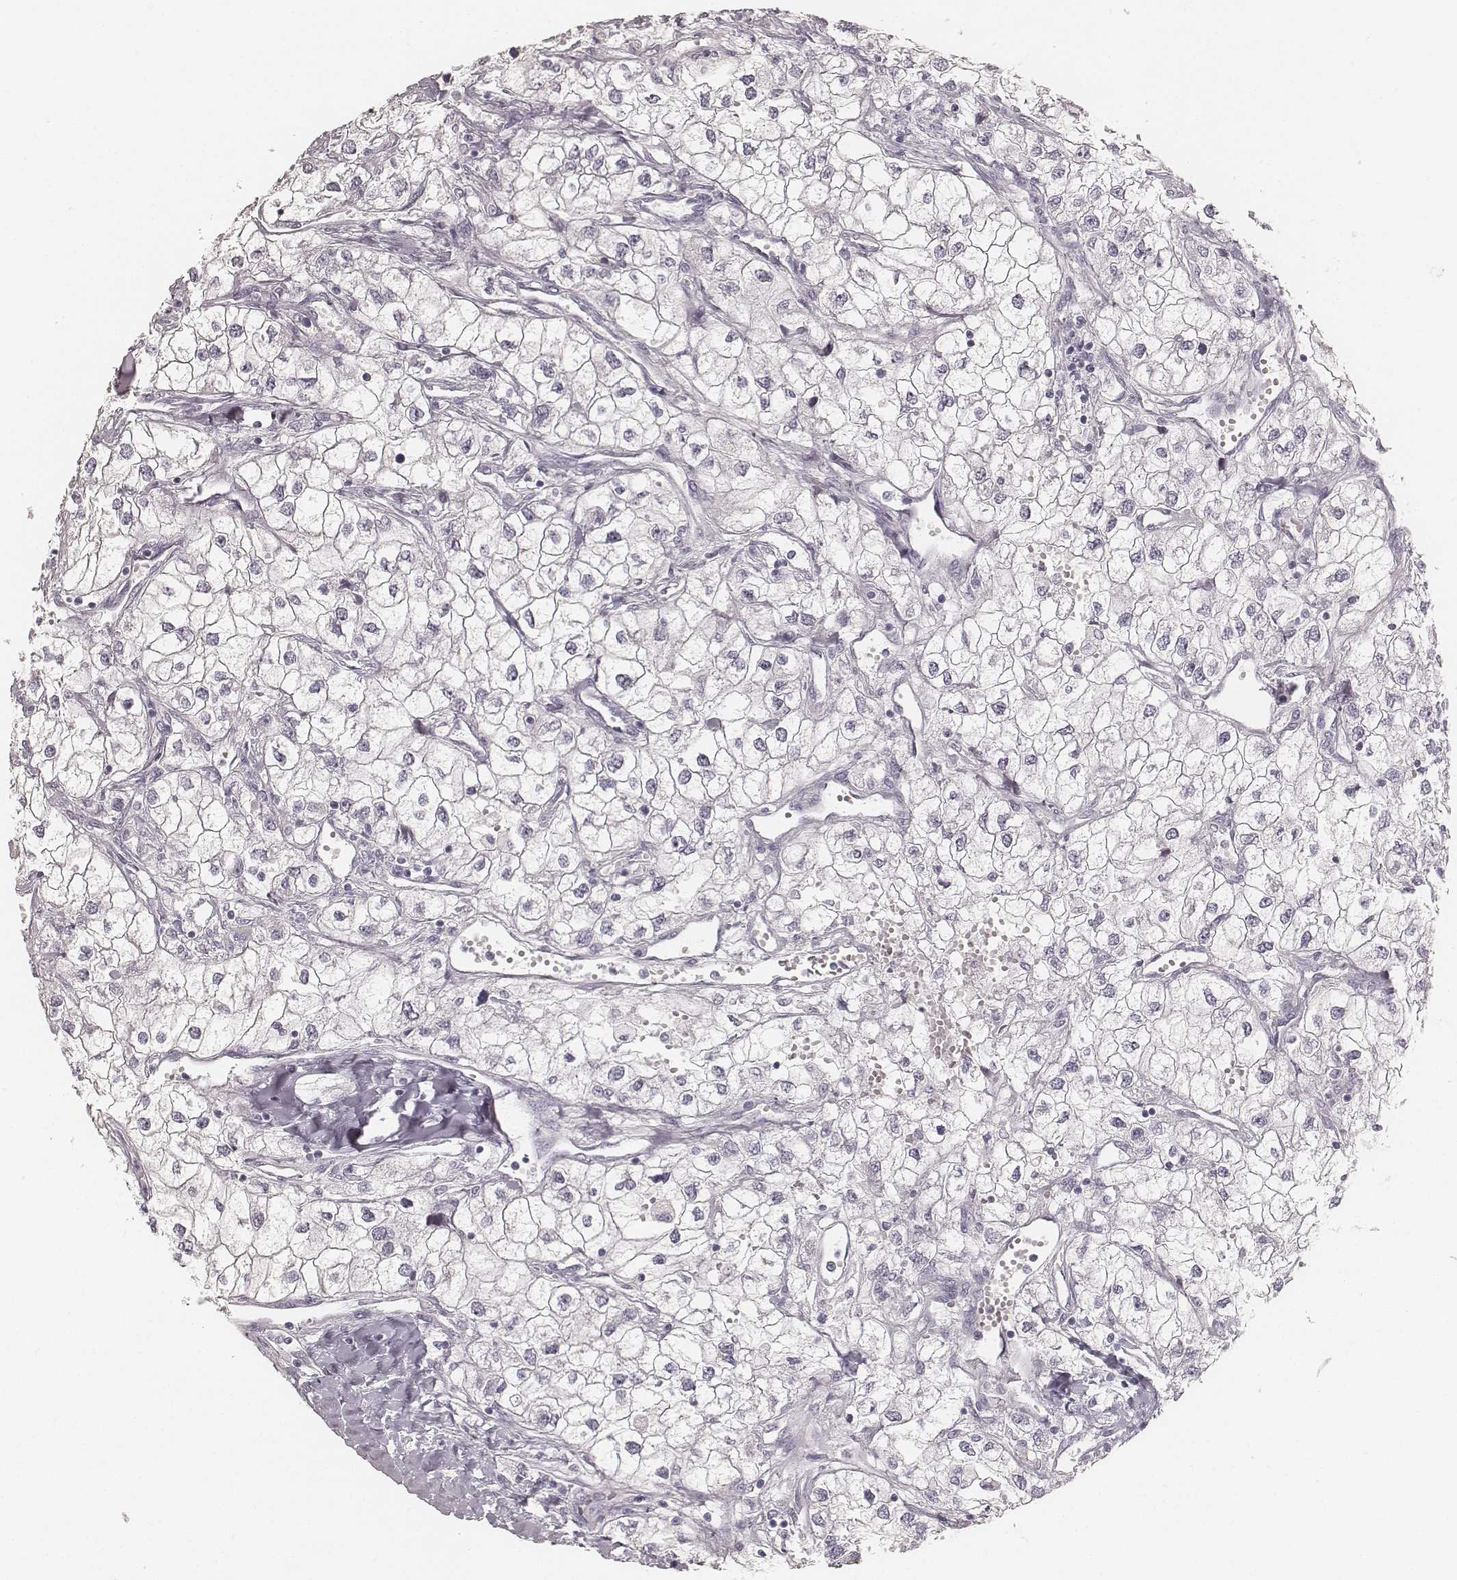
{"staining": {"intensity": "negative", "quantity": "none", "location": "none"}, "tissue": "renal cancer", "cell_type": "Tumor cells", "image_type": "cancer", "snomed": [{"axis": "morphology", "description": "Adenocarcinoma, NOS"}, {"axis": "topography", "description": "Kidney"}], "caption": "Immunohistochemistry (IHC) of adenocarcinoma (renal) demonstrates no staining in tumor cells. (DAB IHC with hematoxylin counter stain).", "gene": "KRT31", "patient": {"sex": "male", "age": 59}}